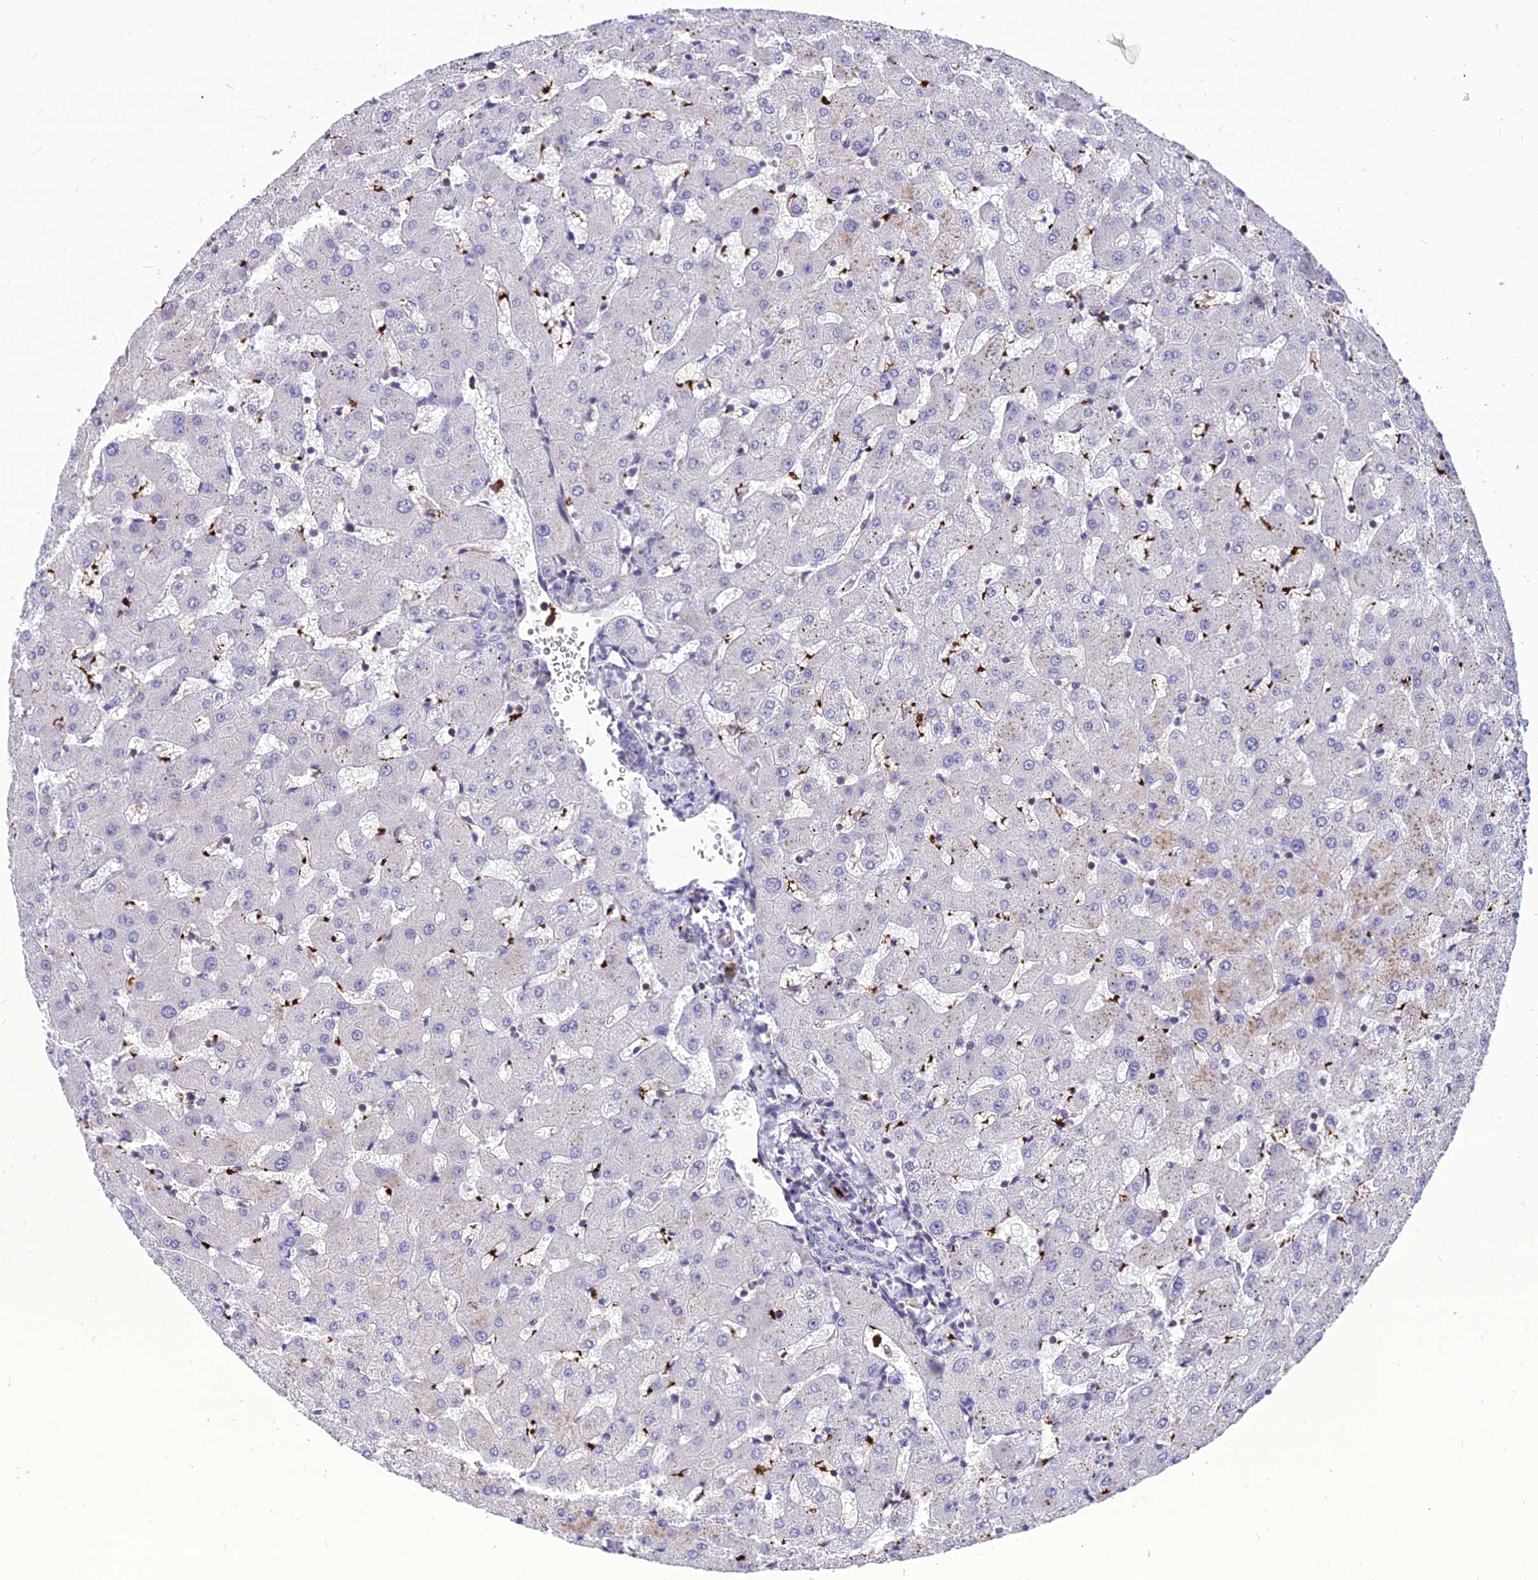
{"staining": {"intensity": "negative", "quantity": "none", "location": "none"}, "tissue": "liver", "cell_type": "Cholangiocytes", "image_type": "normal", "snomed": [{"axis": "morphology", "description": "Normal tissue, NOS"}, {"axis": "topography", "description": "Liver"}], "caption": "High power microscopy histopathology image of an immunohistochemistry micrograph of normal liver, revealing no significant staining in cholangiocytes.", "gene": "PSMD11", "patient": {"sex": "female", "age": 63}}